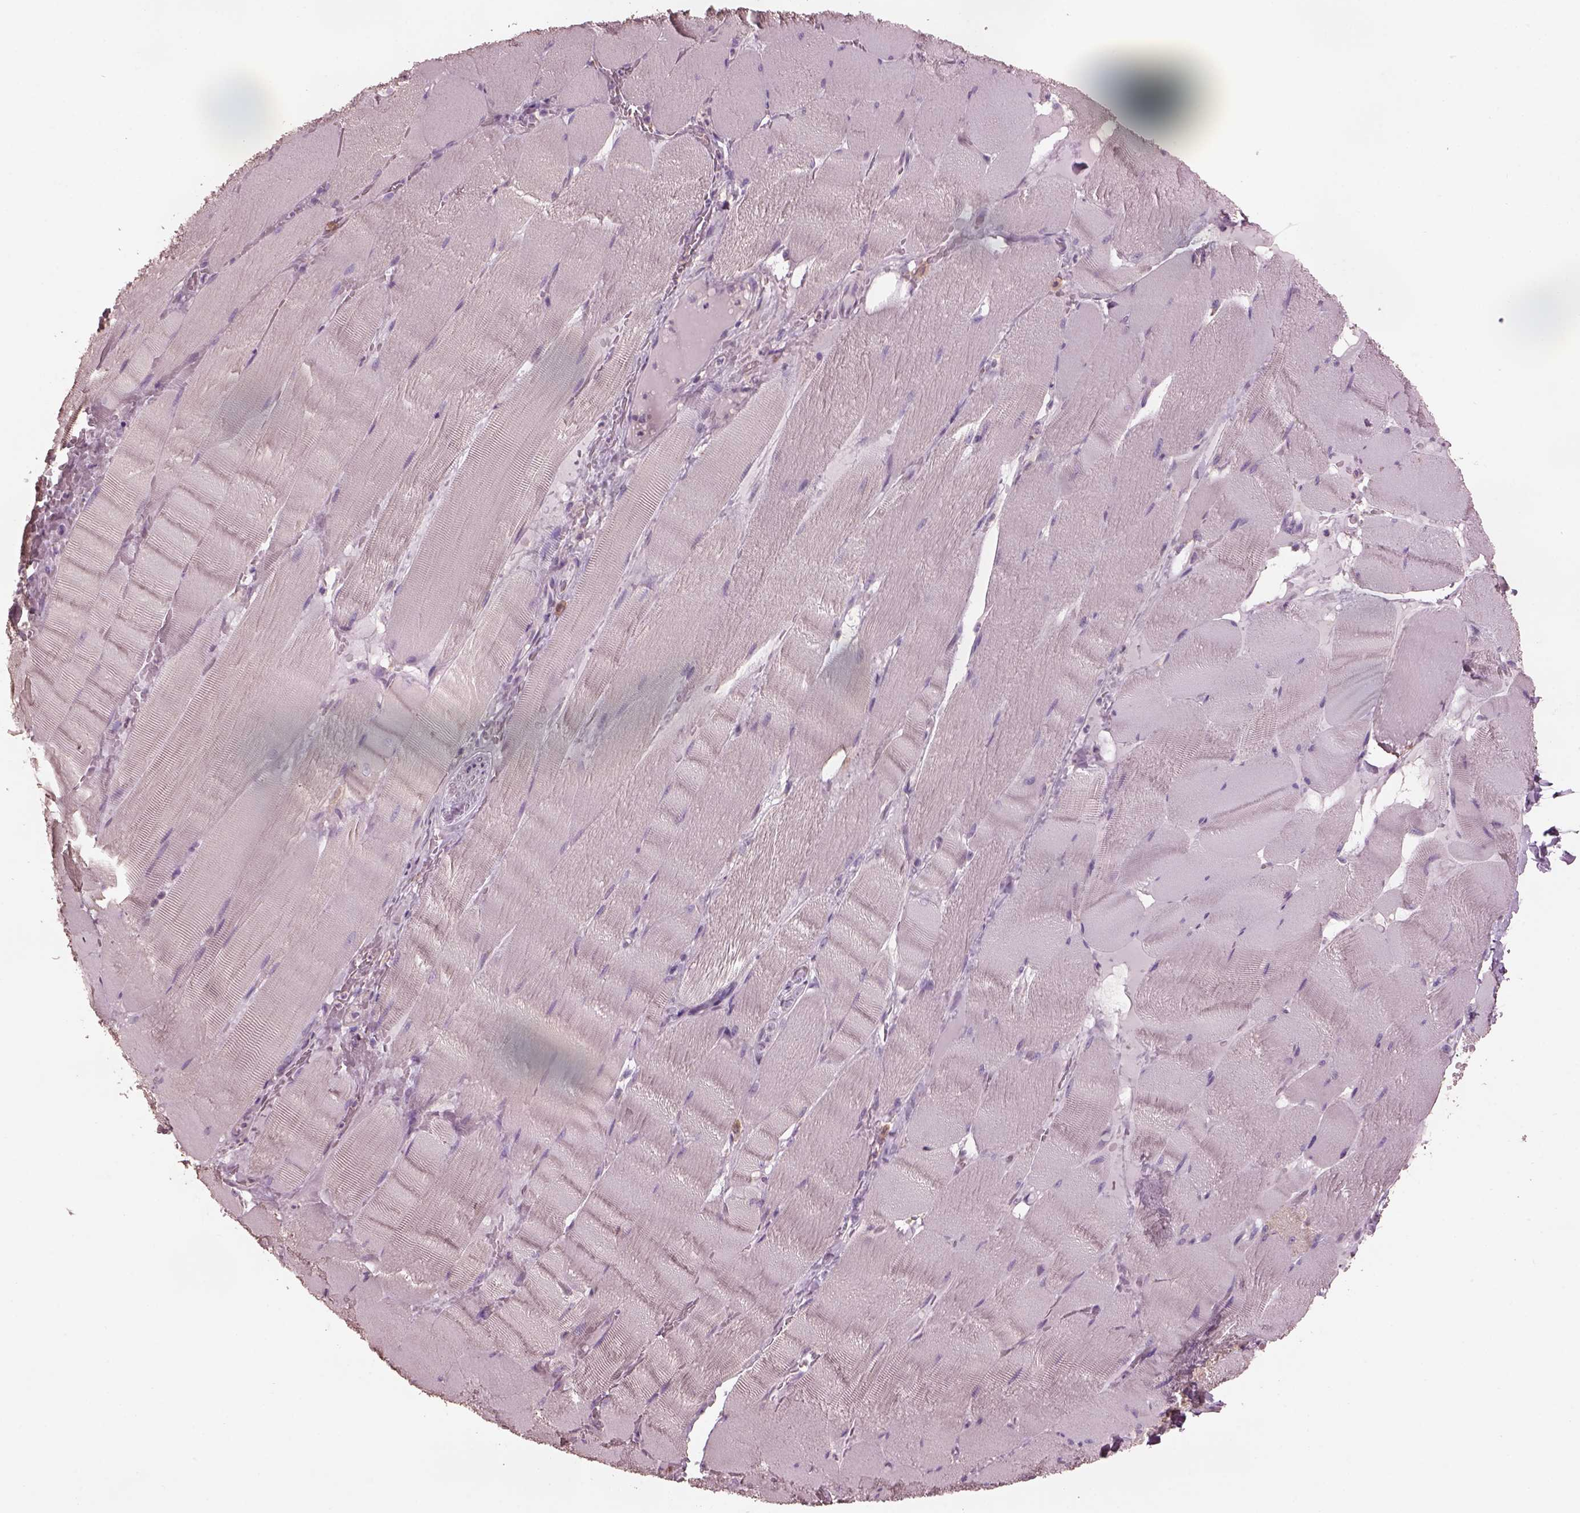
{"staining": {"intensity": "negative", "quantity": "none", "location": "none"}, "tissue": "skeletal muscle", "cell_type": "Myocytes", "image_type": "normal", "snomed": [{"axis": "morphology", "description": "Normal tissue, NOS"}, {"axis": "topography", "description": "Skeletal muscle"}], "caption": "This is a image of immunohistochemistry (IHC) staining of benign skeletal muscle, which shows no expression in myocytes.", "gene": "SRI", "patient": {"sex": "male", "age": 56}}